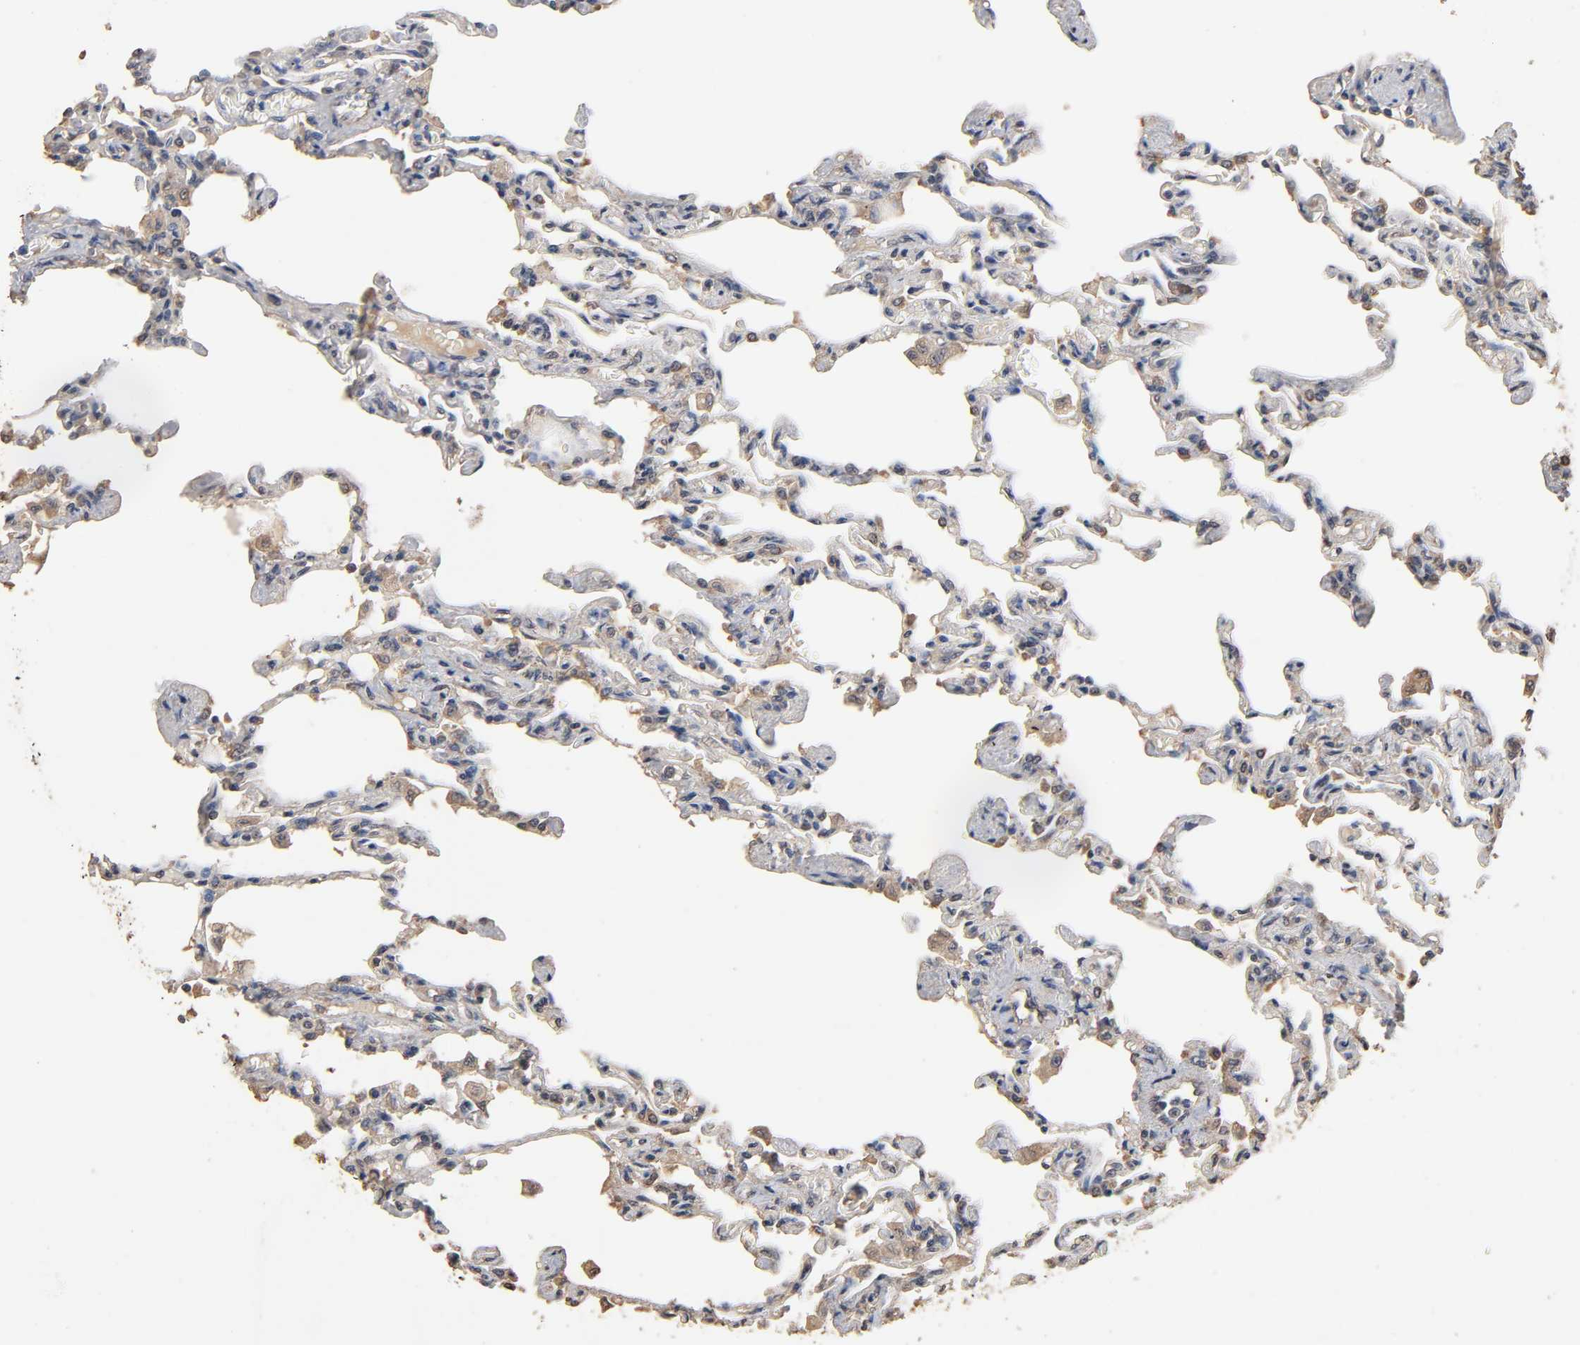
{"staining": {"intensity": "weak", "quantity": "25%-75%", "location": "cytoplasmic/membranous"}, "tissue": "lung", "cell_type": "Alveolar cells", "image_type": "normal", "snomed": [{"axis": "morphology", "description": "Normal tissue, NOS"}, {"axis": "topography", "description": "Lung"}], "caption": "DAB immunohistochemical staining of normal human lung displays weak cytoplasmic/membranous protein positivity in about 25%-75% of alveolar cells.", "gene": "ARHGEF7", "patient": {"sex": "male", "age": 21}}